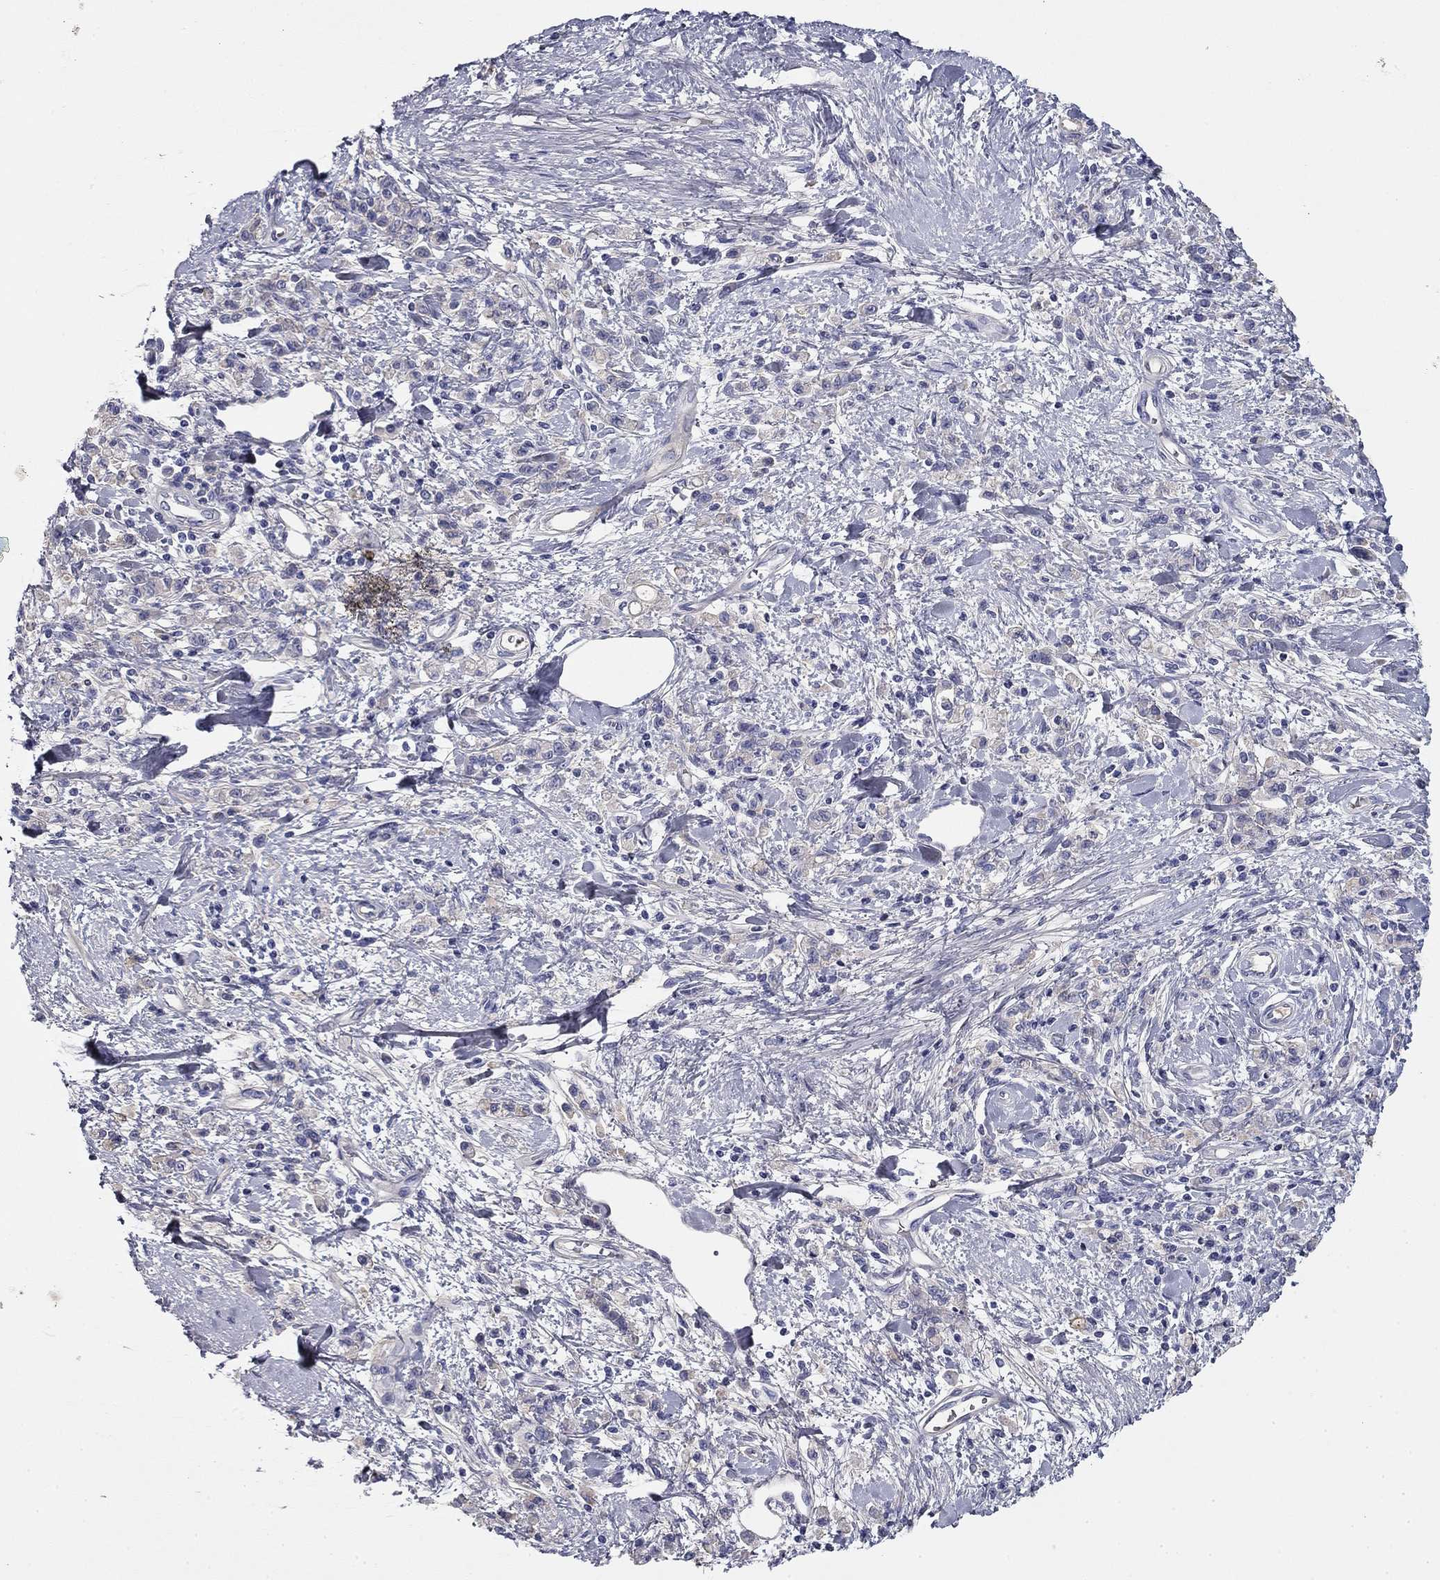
{"staining": {"intensity": "negative", "quantity": "none", "location": "none"}, "tissue": "stomach cancer", "cell_type": "Tumor cells", "image_type": "cancer", "snomed": [{"axis": "morphology", "description": "Adenocarcinoma, NOS"}, {"axis": "topography", "description": "Stomach"}], "caption": "The immunohistochemistry (IHC) histopathology image has no significant staining in tumor cells of stomach cancer (adenocarcinoma) tissue.", "gene": "CPLX4", "patient": {"sex": "male", "age": 77}}